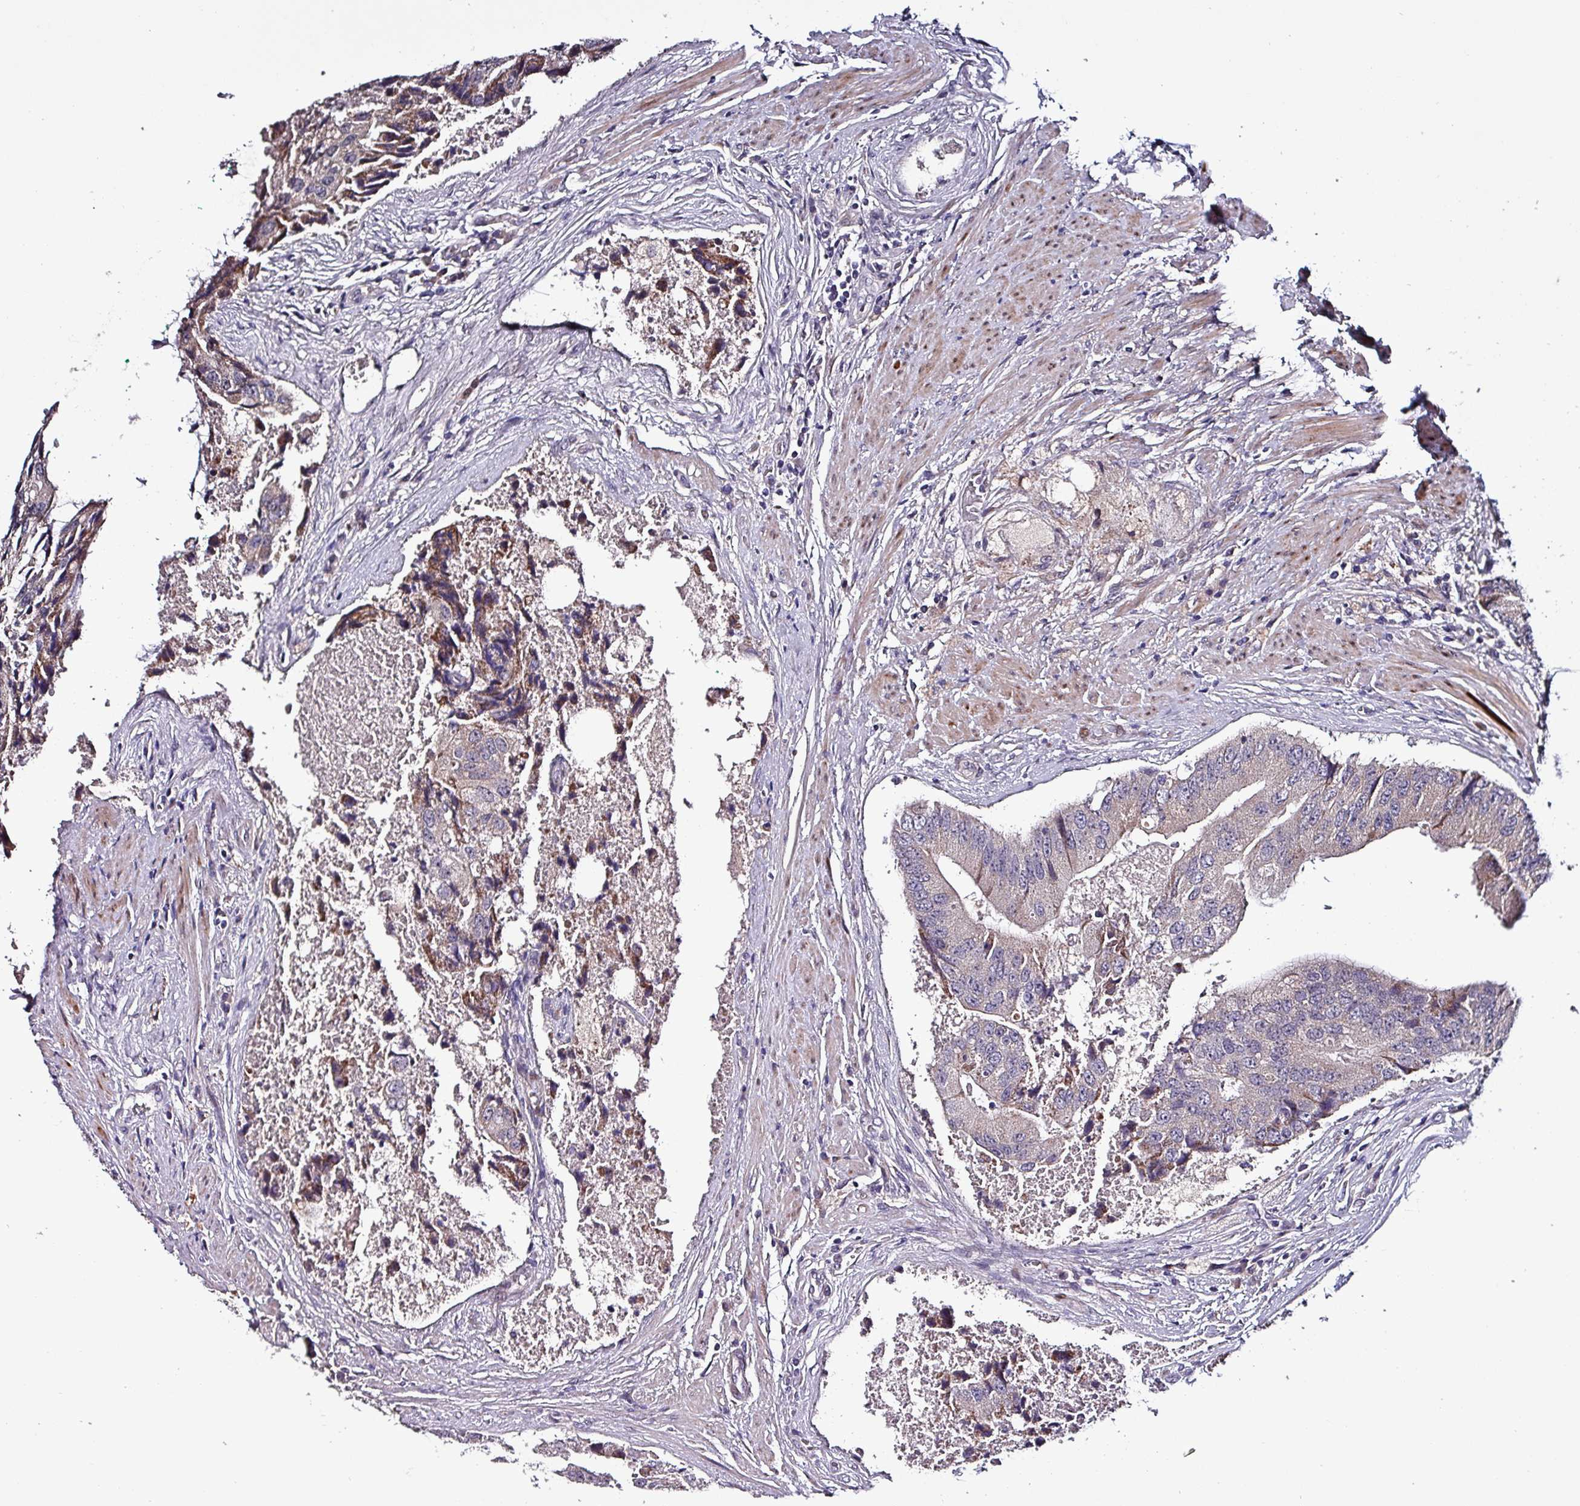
{"staining": {"intensity": "moderate", "quantity": "<25%", "location": "cytoplasmic/membranous"}, "tissue": "prostate cancer", "cell_type": "Tumor cells", "image_type": "cancer", "snomed": [{"axis": "morphology", "description": "Adenocarcinoma, High grade"}, {"axis": "topography", "description": "Prostate"}], "caption": "Prostate cancer (high-grade adenocarcinoma) was stained to show a protein in brown. There is low levels of moderate cytoplasmic/membranous expression in approximately <25% of tumor cells. (IHC, brightfield microscopy, high magnification).", "gene": "GRAPL", "patient": {"sex": "male", "age": 70}}